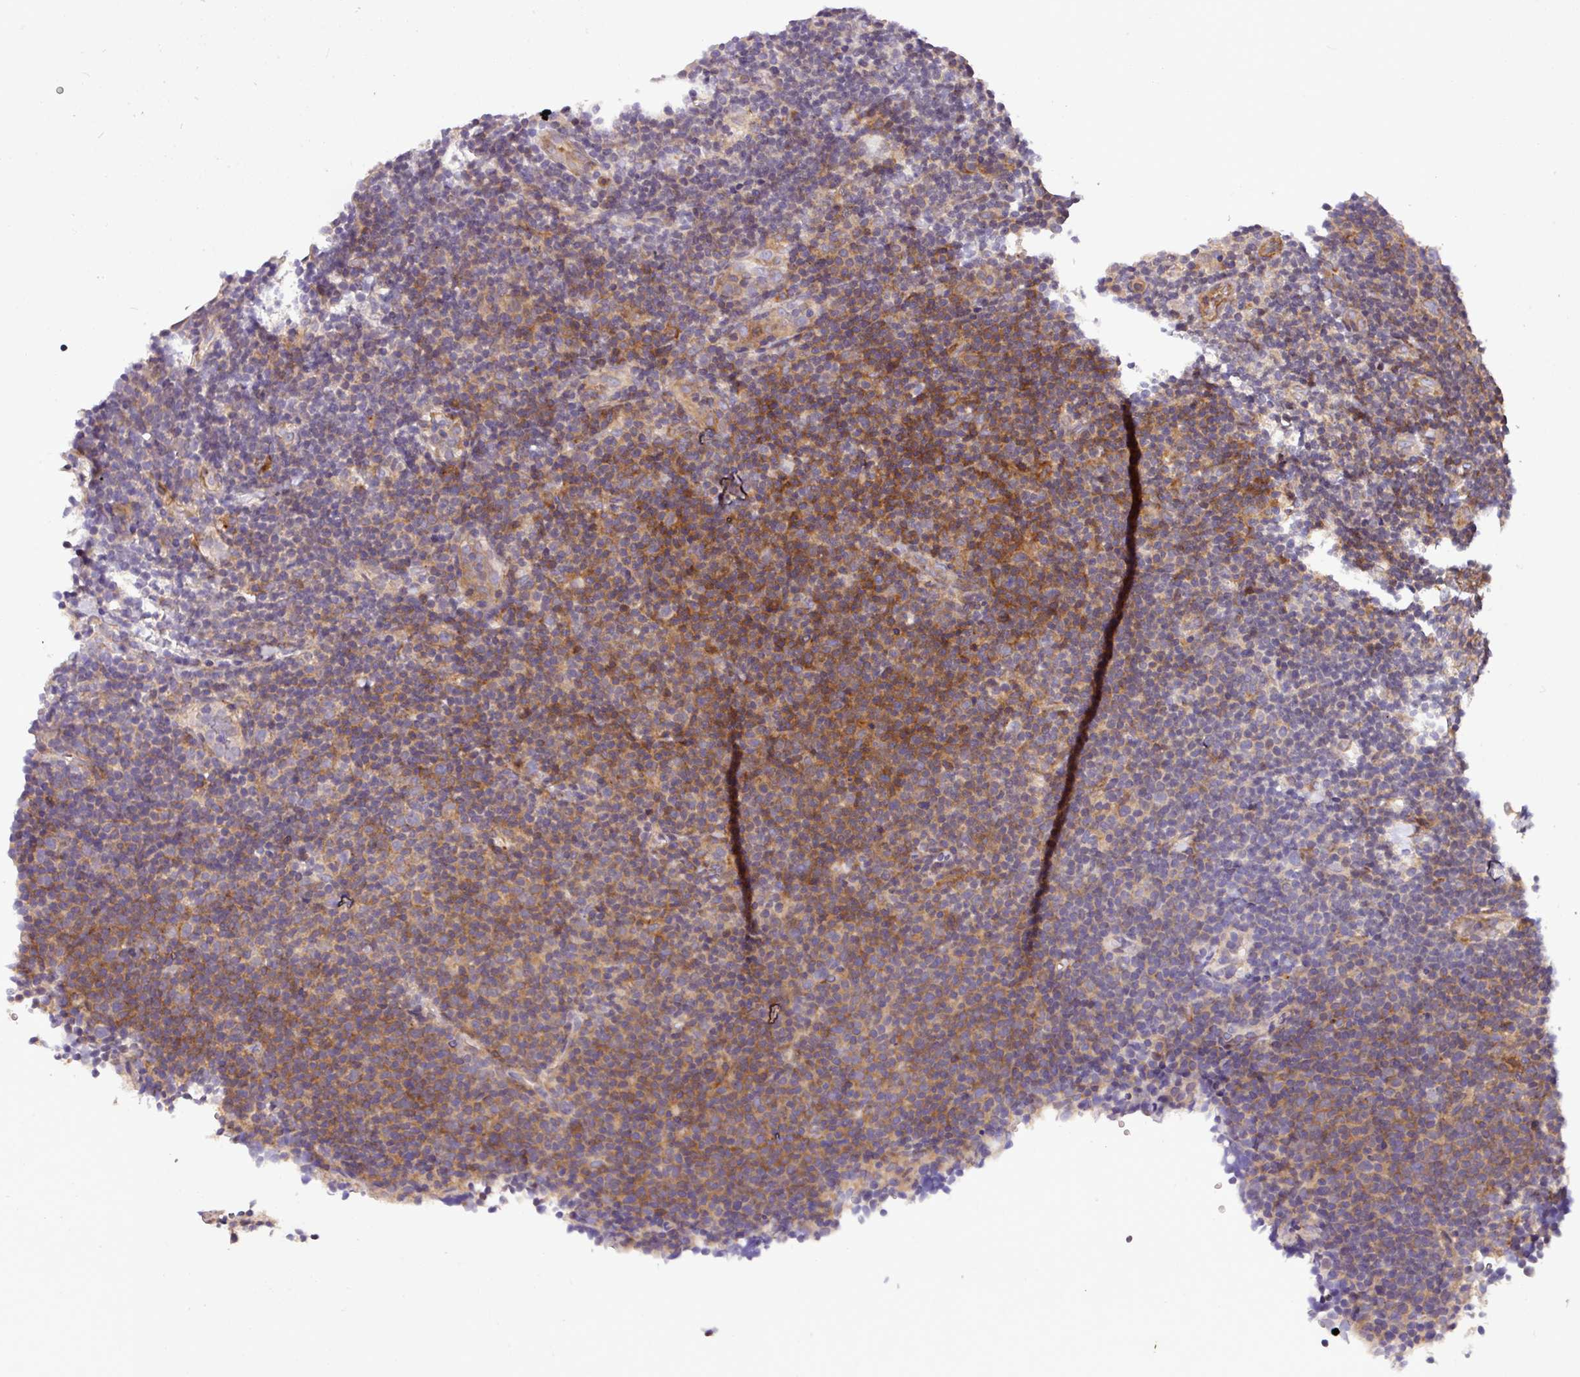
{"staining": {"intensity": "moderate", "quantity": "25%-75%", "location": "cytoplasmic/membranous"}, "tissue": "lymphoma", "cell_type": "Tumor cells", "image_type": "cancer", "snomed": [{"axis": "morphology", "description": "Malignant lymphoma, non-Hodgkin's type, Low grade"}, {"axis": "topography", "description": "Lymph node"}], "caption": "IHC (DAB) staining of human malignant lymphoma, non-Hodgkin's type (low-grade) displays moderate cytoplasmic/membranous protein staining in approximately 25%-75% of tumor cells.", "gene": "CASS4", "patient": {"sex": "male", "age": 66}}